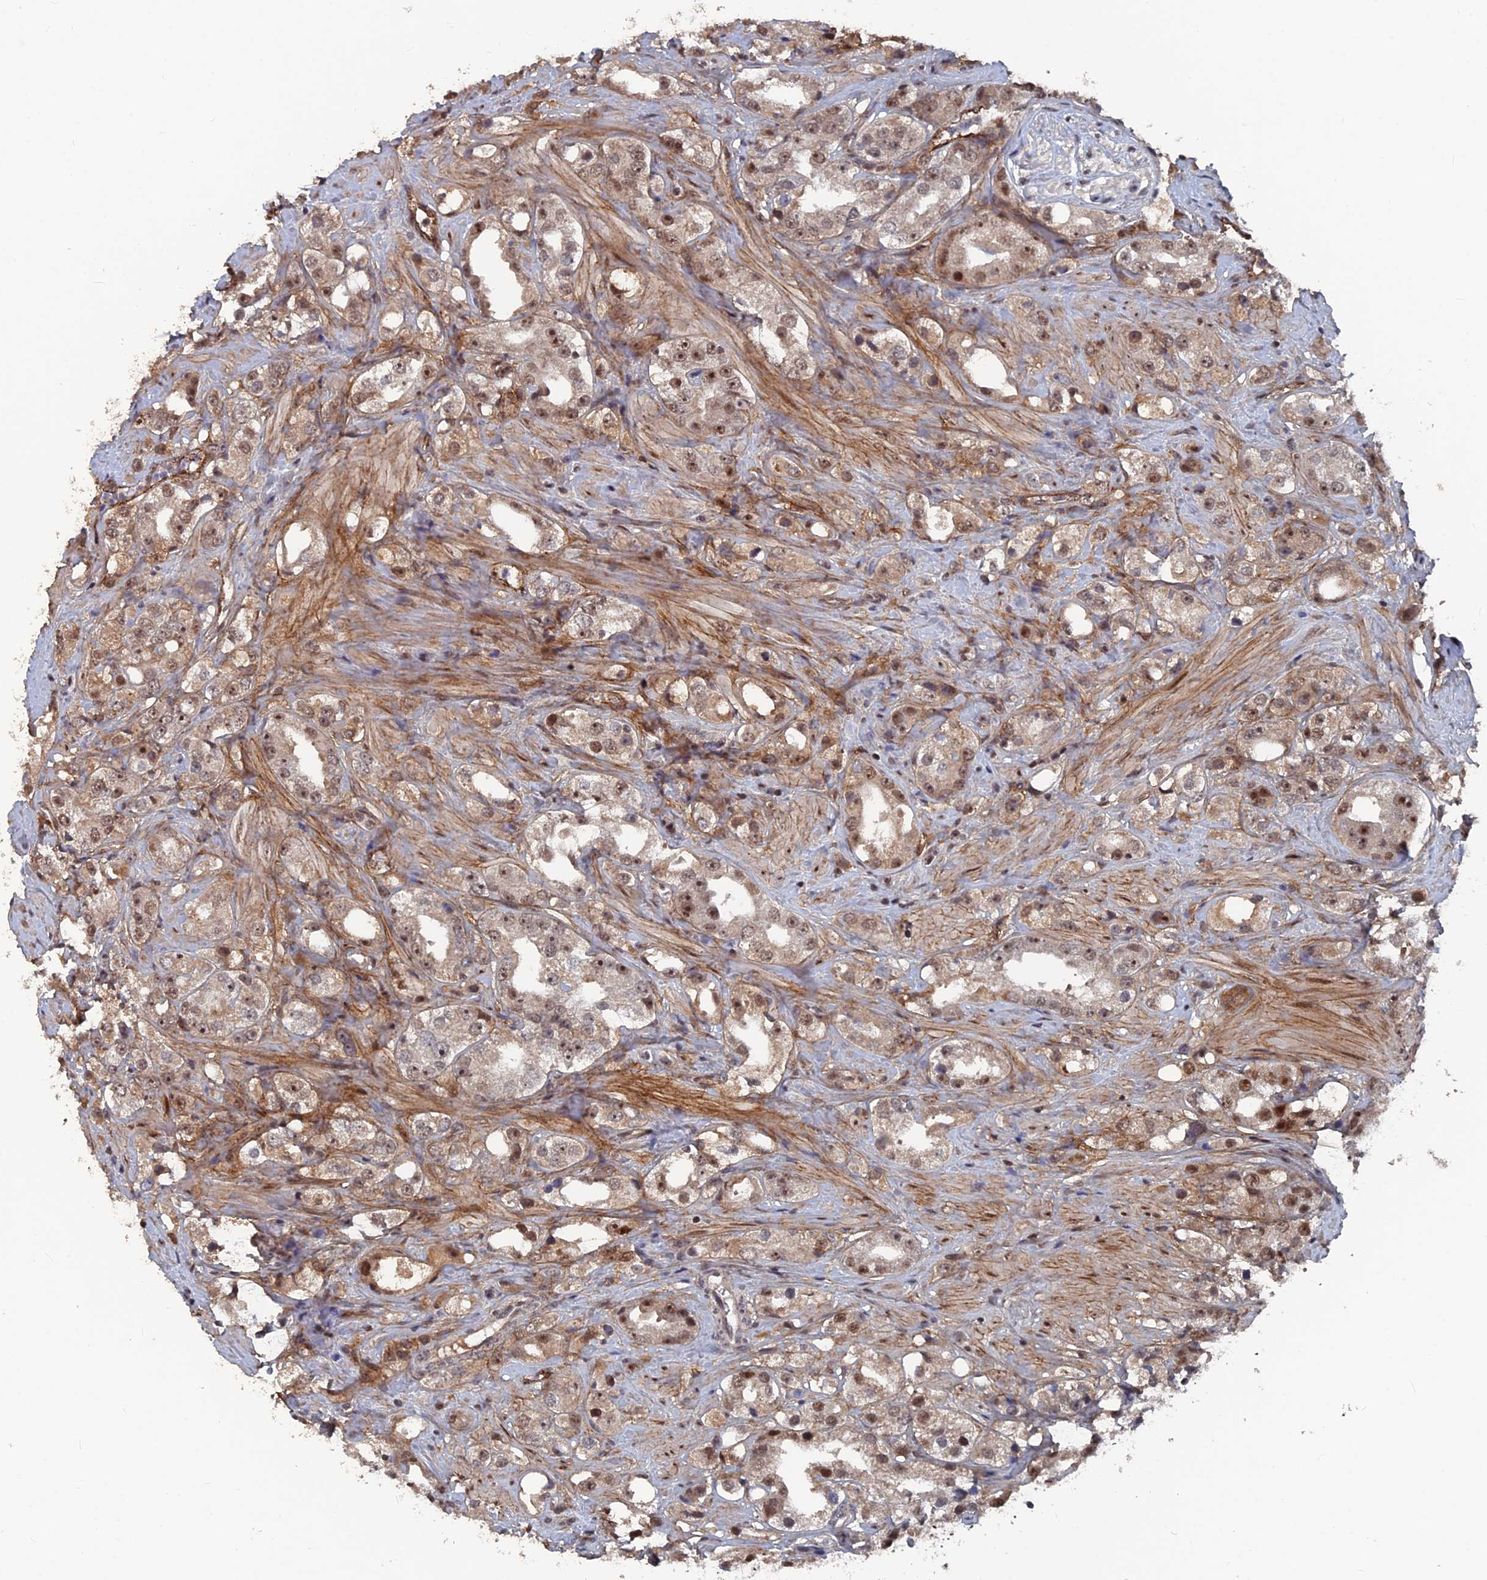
{"staining": {"intensity": "moderate", "quantity": ">75%", "location": "cytoplasmic/membranous,nuclear"}, "tissue": "prostate cancer", "cell_type": "Tumor cells", "image_type": "cancer", "snomed": [{"axis": "morphology", "description": "Adenocarcinoma, NOS"}, {"axis": "topography", "description": "Prostate"}], "caption": "The image reveals immunohistochemical staining of prostate adenocarcinoma. There is moderate cytoplasmic/membranous and nuclear staining is present in approximately >75% of tumor cells. Immunohistochemistry (ihc) stains the protein of interest in brown and the nuclei are stained blue.", "gene": "SH3D21", "patient": {"sex": "male", "age": 79}}